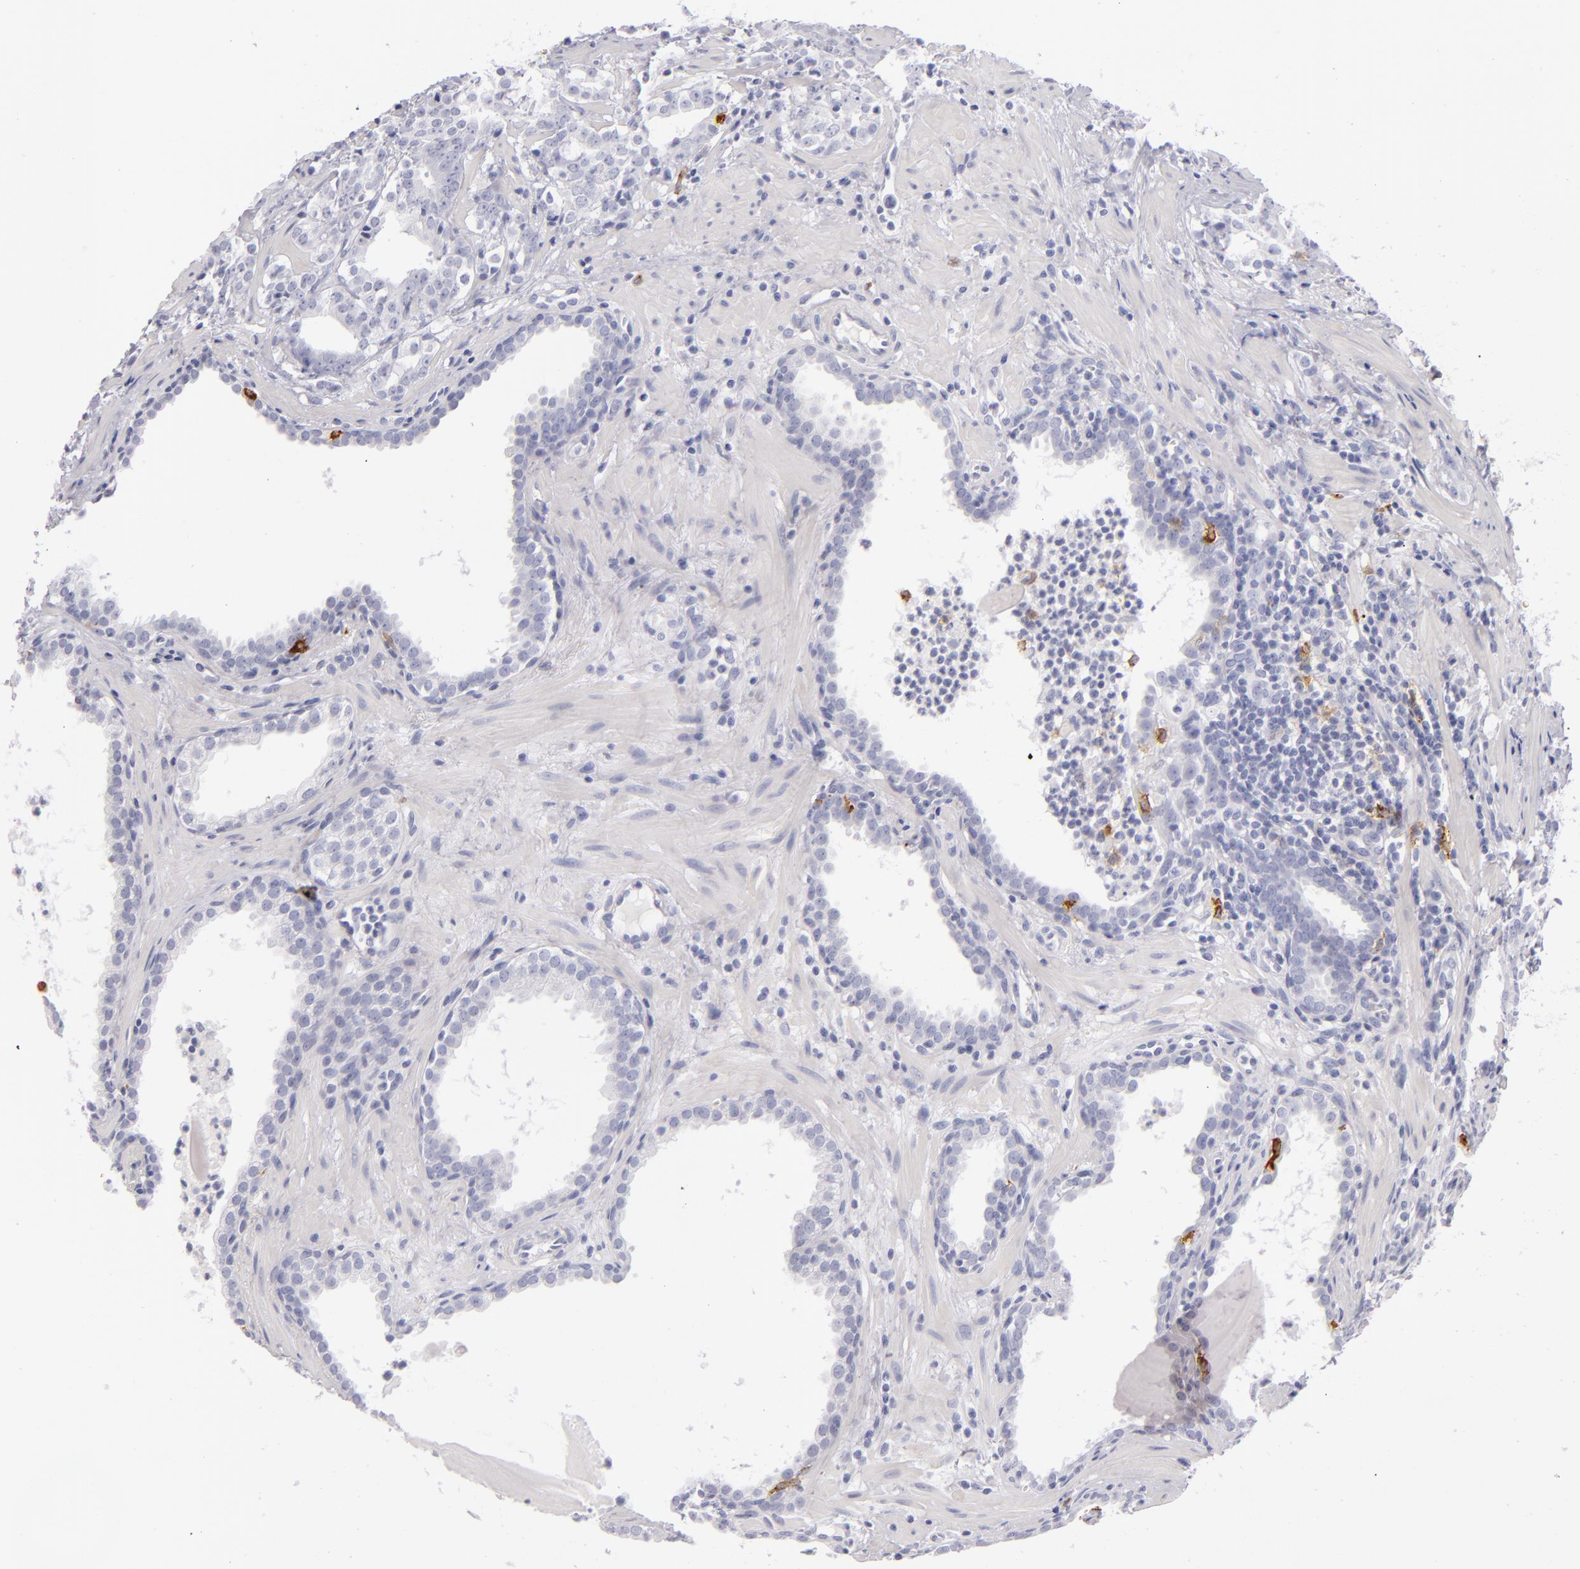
{"staining": {"intensity": "negative", "quantity": "none", "location": "none"}, "tissue": "prostate cancer", "cell_type": "Tumor cells", "image_type": "cancer", "snomed": [{"axis": "morphology", "description": "Adenocarcinoma, Low grade"}, {"axis": "topography", "description": "Prostate"}], "caption": "Immunohistochemical staining of human prostate cancer (low-grade adenocarcinoma) reveals no significant expression in tumor cells.", "gene": "CD207", "patient": {"sex": "male", "age": 59}}